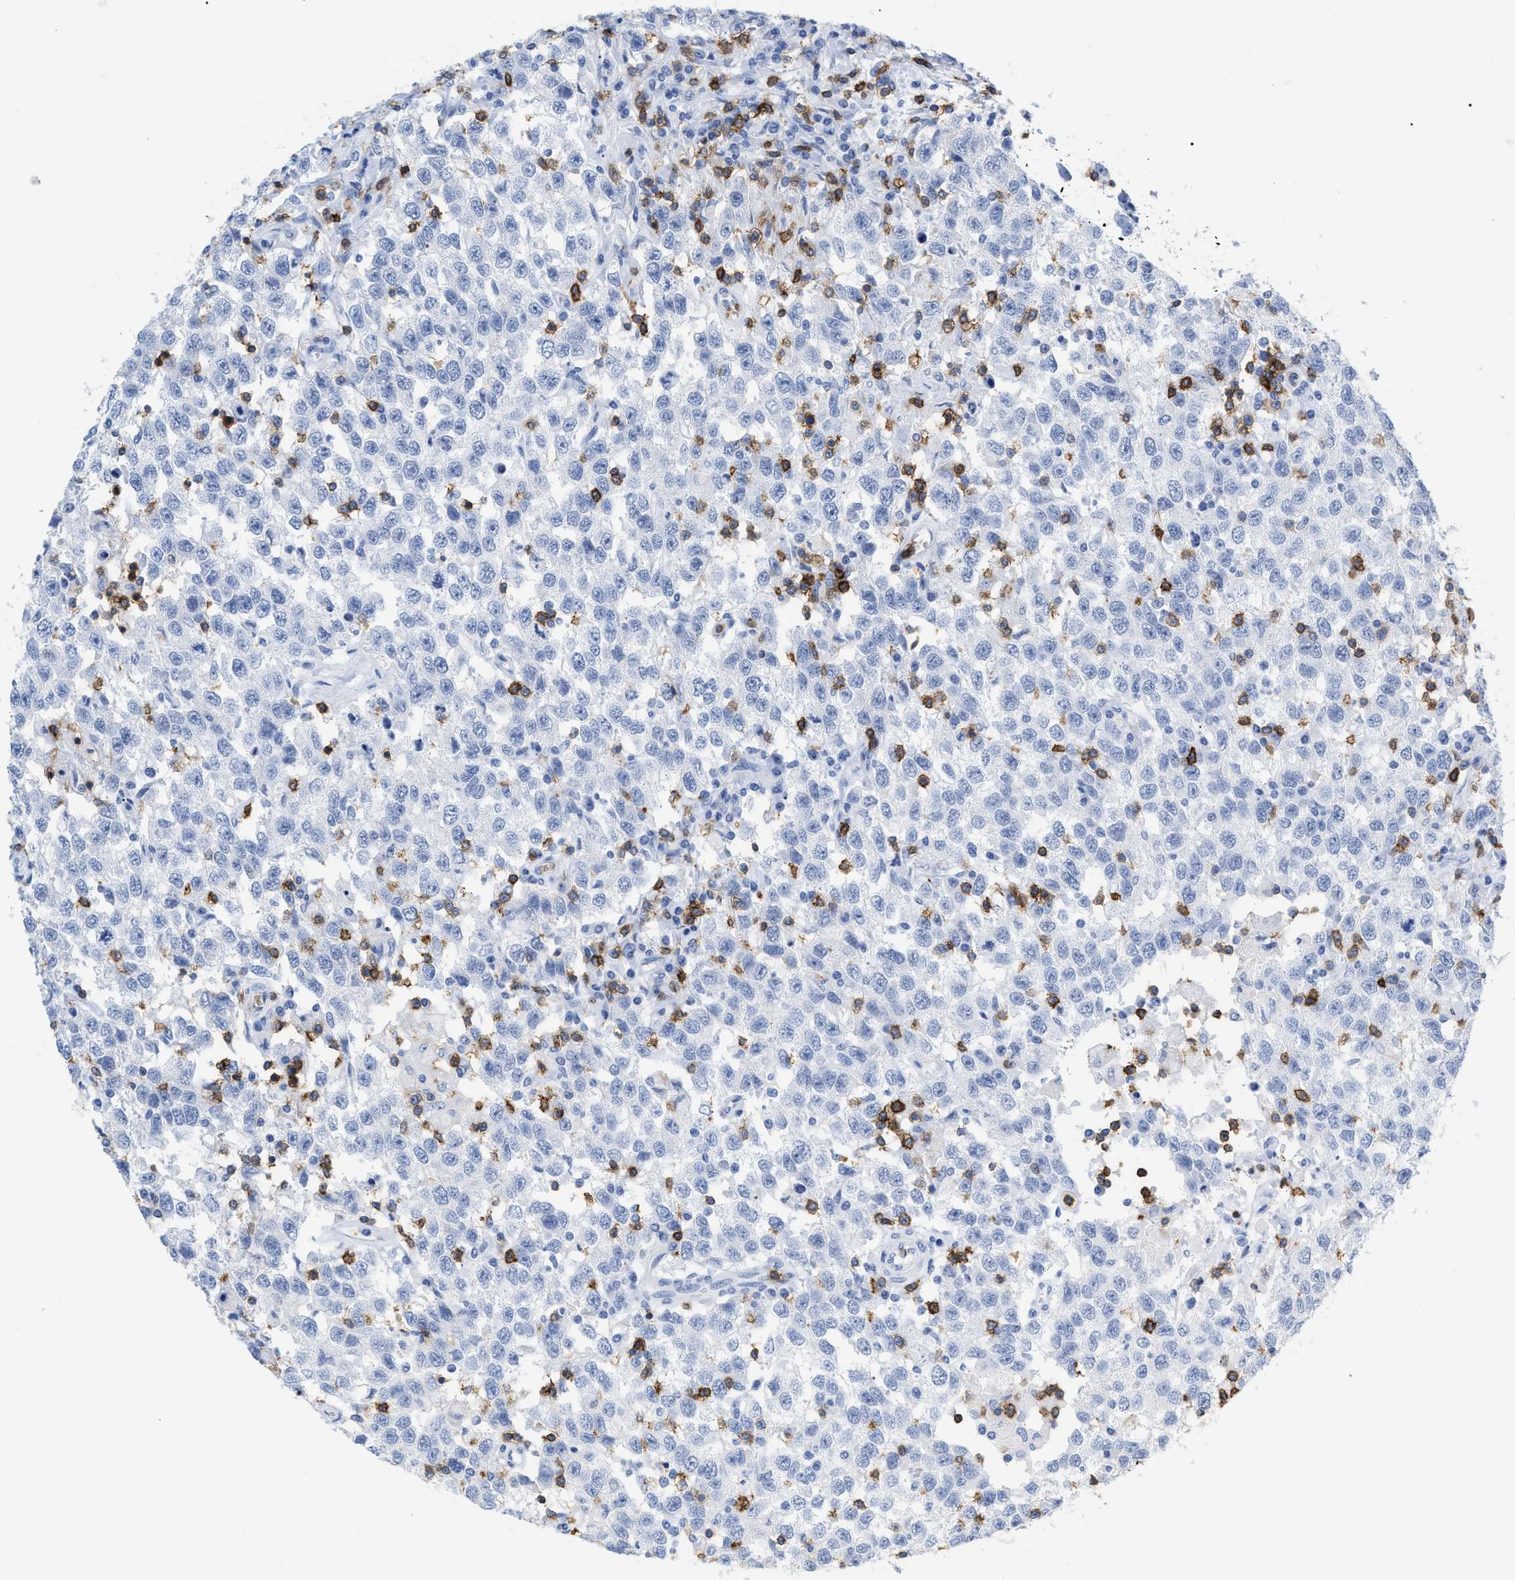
{"staining": {"intensity": "negative", "quantity": "none", "location": "none"}, "tissue": "testis cancer", "cell_type": "Tumor cells", "image_type": "cancer", "snomed": [{"axis": "morphology", "description": "Seminoma, NOS"}, {"axis": "topography", "description": "Testis"}], "caption": "The IHC histopathology image has no significant expression in tumor cells of testis cancer tissue.", "gene": "CD5", "patient": {"sex": "male", "age": 41}}